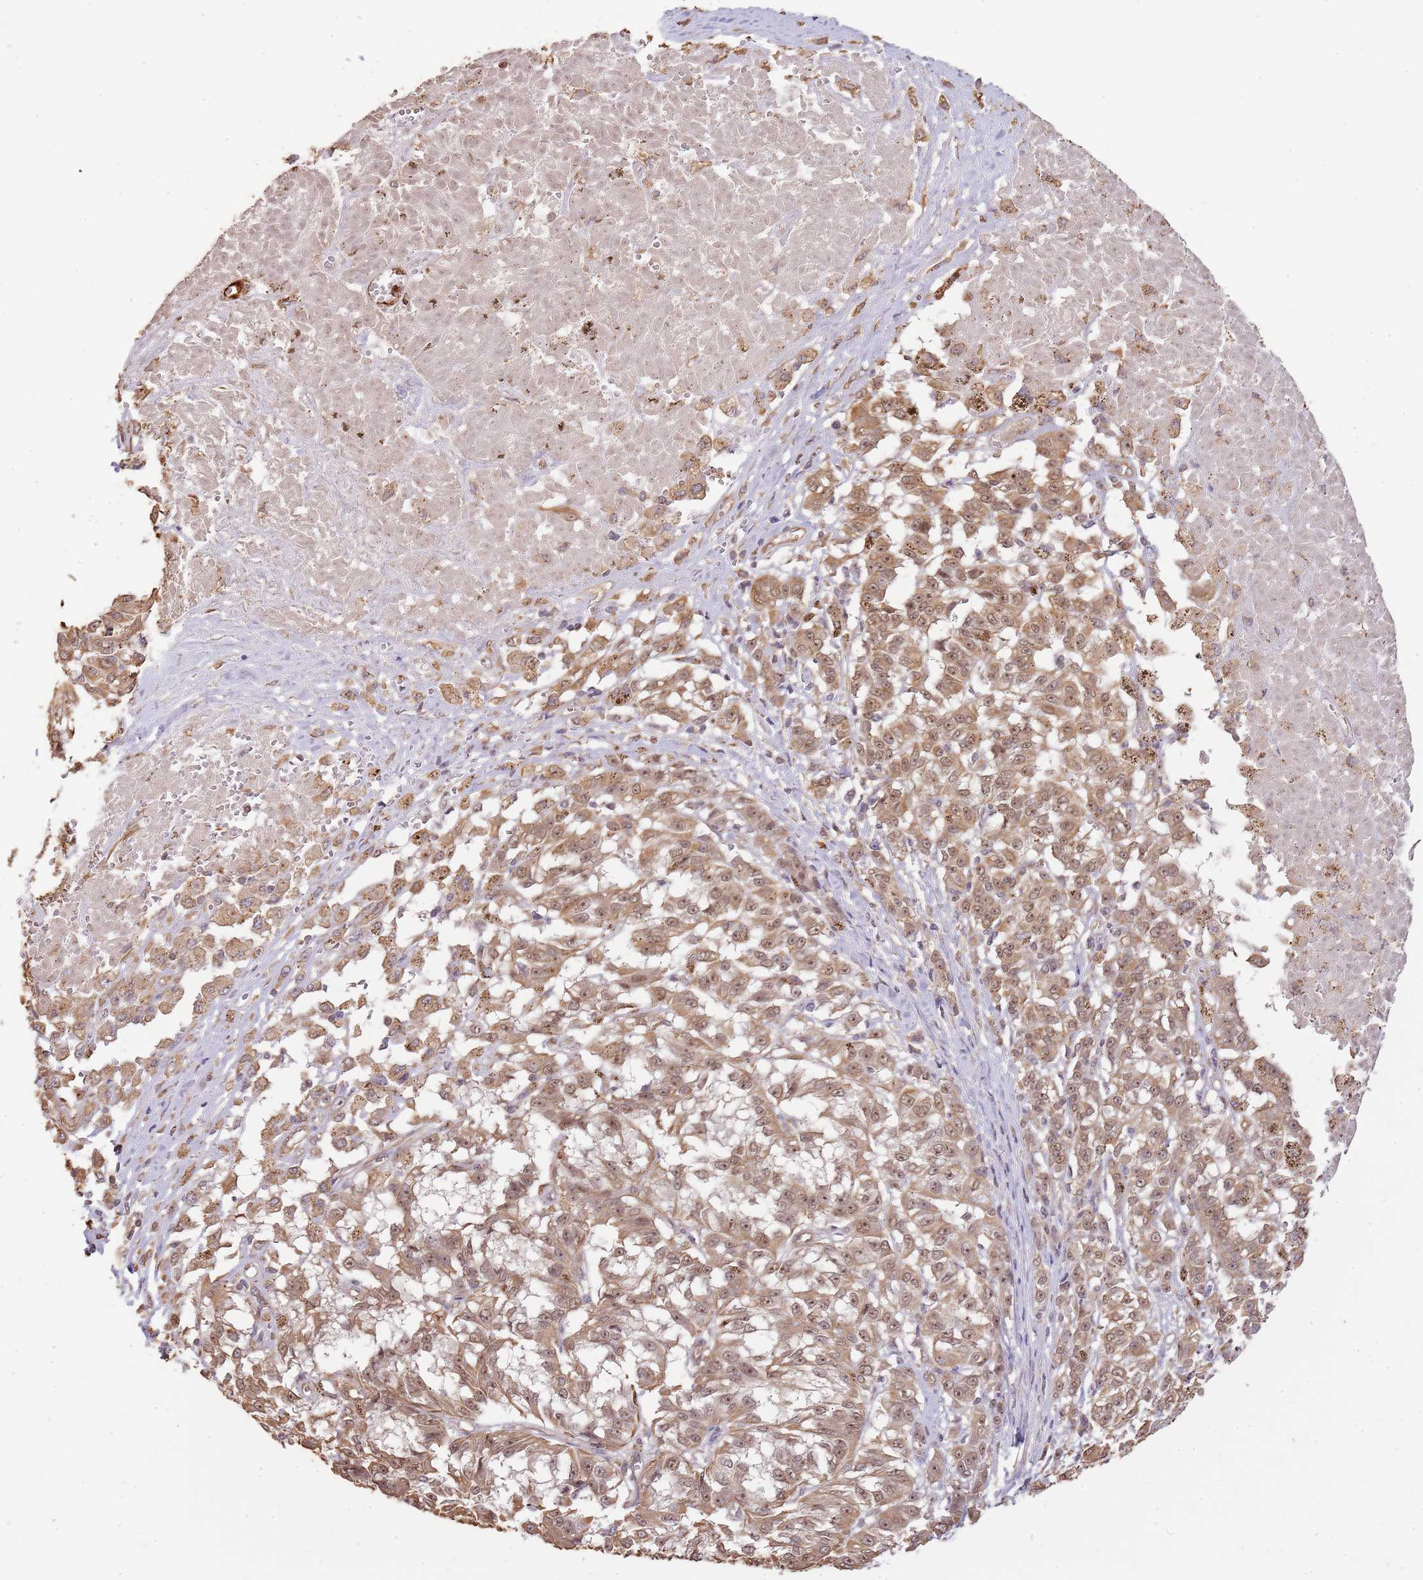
{"staining": {"intensity": "moderate", "quantity": ">75%", "location": "cytoplasmic/membranous,nuclear"}, "tissue": "melanoma", "cell_type": "Tumor cells", "image_type": "cancer", "snomed": [{"axis": "morphology", "description": "Malignant melanoma, NOS"}, {"axis": "topography", "description": "Skin"}], "caption": "Melanoma stained for a protein reveals moderate cytoplasmic/membranous and nuclear positivity in tumor cells.", "gene": "SURF2", "patient": {"sex": "female", "age": 72}}